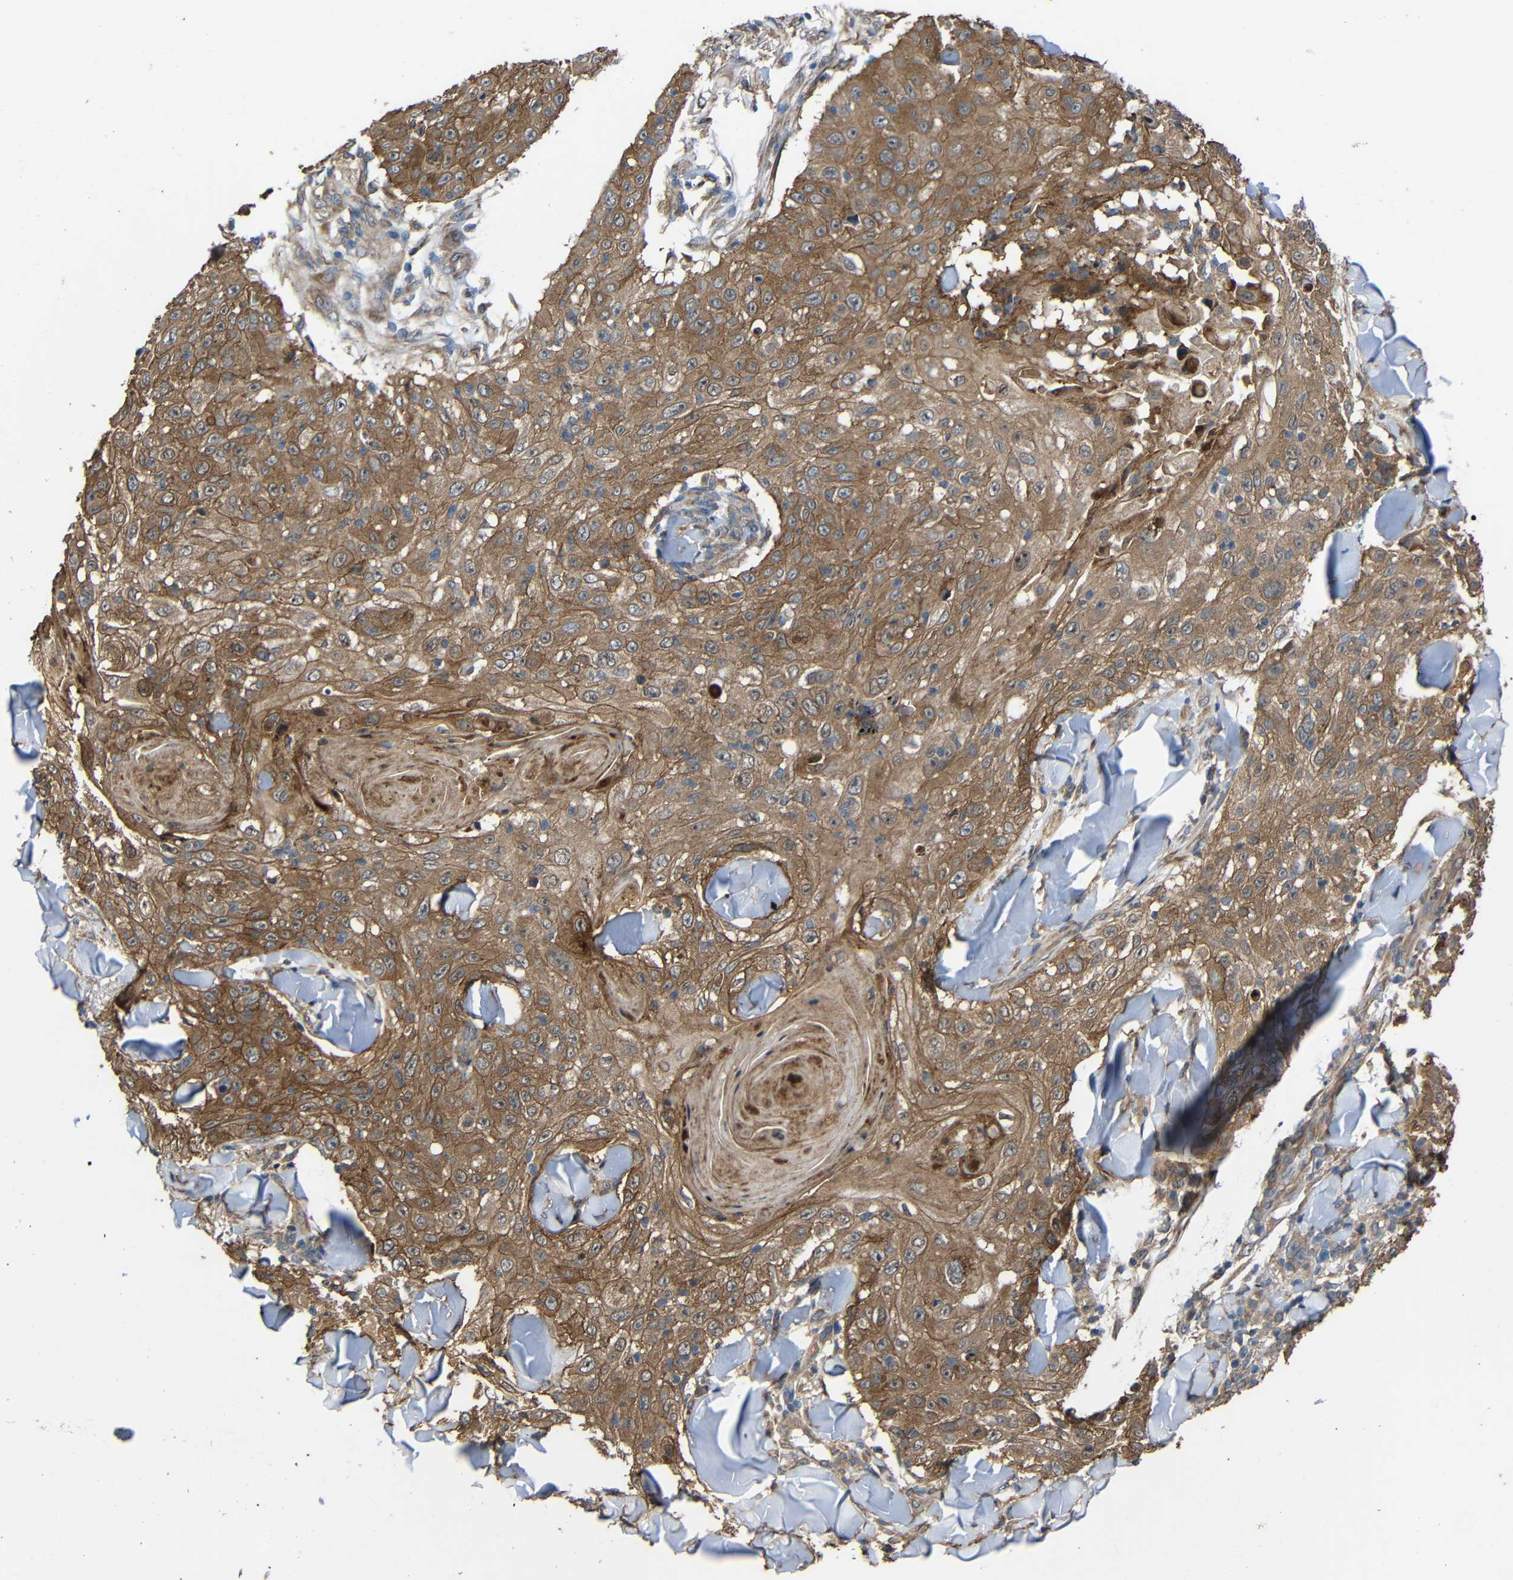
{"staining": {"intensity": "strong", "quantity": ">75%", "location": "cytoplasmic/membranous"}, "tissue": "skin cancer", "cell_type": "Tumor cells", "image_type": "cancer", "snomed": [{"axis": "morphology", "description": "Squamous cell carcinoma, NOS"}, {"axis": "topography", "description": "Skin"}], "caption": "Immunohistochemical staining of human skin cancer demonstrates high levels of strong cytoplasmic/membranous staining in about >75% of tumor cells.", "gene": "CHST9", "patient": {"sex": "male", "age": 86}}